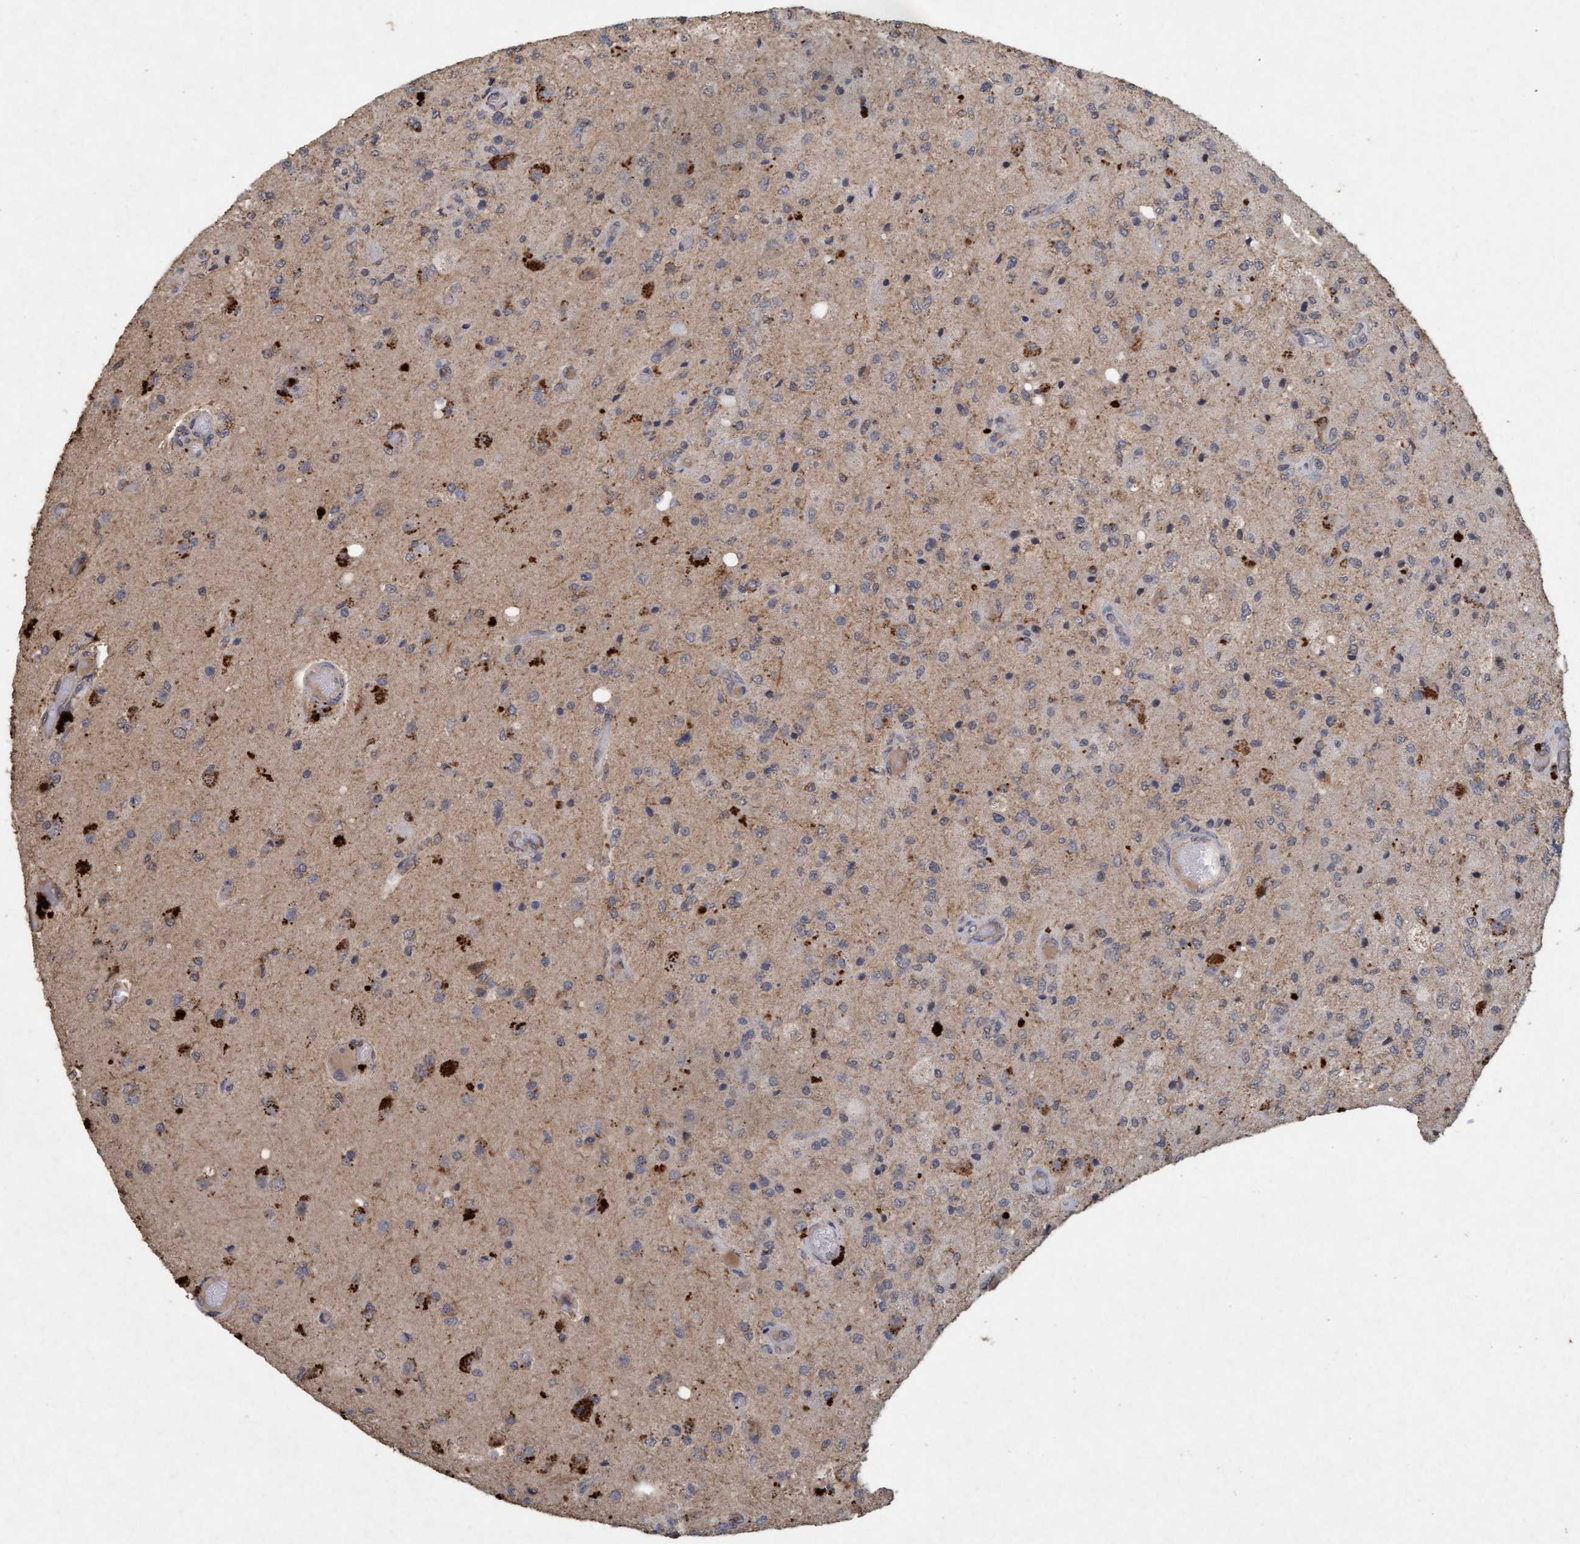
{"staining": {"intensity": "weak", "quantity": "25%-75%", "location": "cytoplasmic/membranous"}, "tissue": "glioma", "cell_type": "Tumor cells", "image_type": "cancer", "snomed": [{"axis": "morphology", "description": "Normal tissue, NOS"}, {"axis": "morphology", "description": "Glioma, malignant, High grade"}, {"axis": "topography", "description": "Cerebral cortex"}], "caption": "This is a histology image of immunohistochemistry staining of glioma, which shows weak positivity in the cytoplasmic/membranous of tumor cells.", "gene": "VSIG8", "patient": {"sex": "male", "age": 77}}